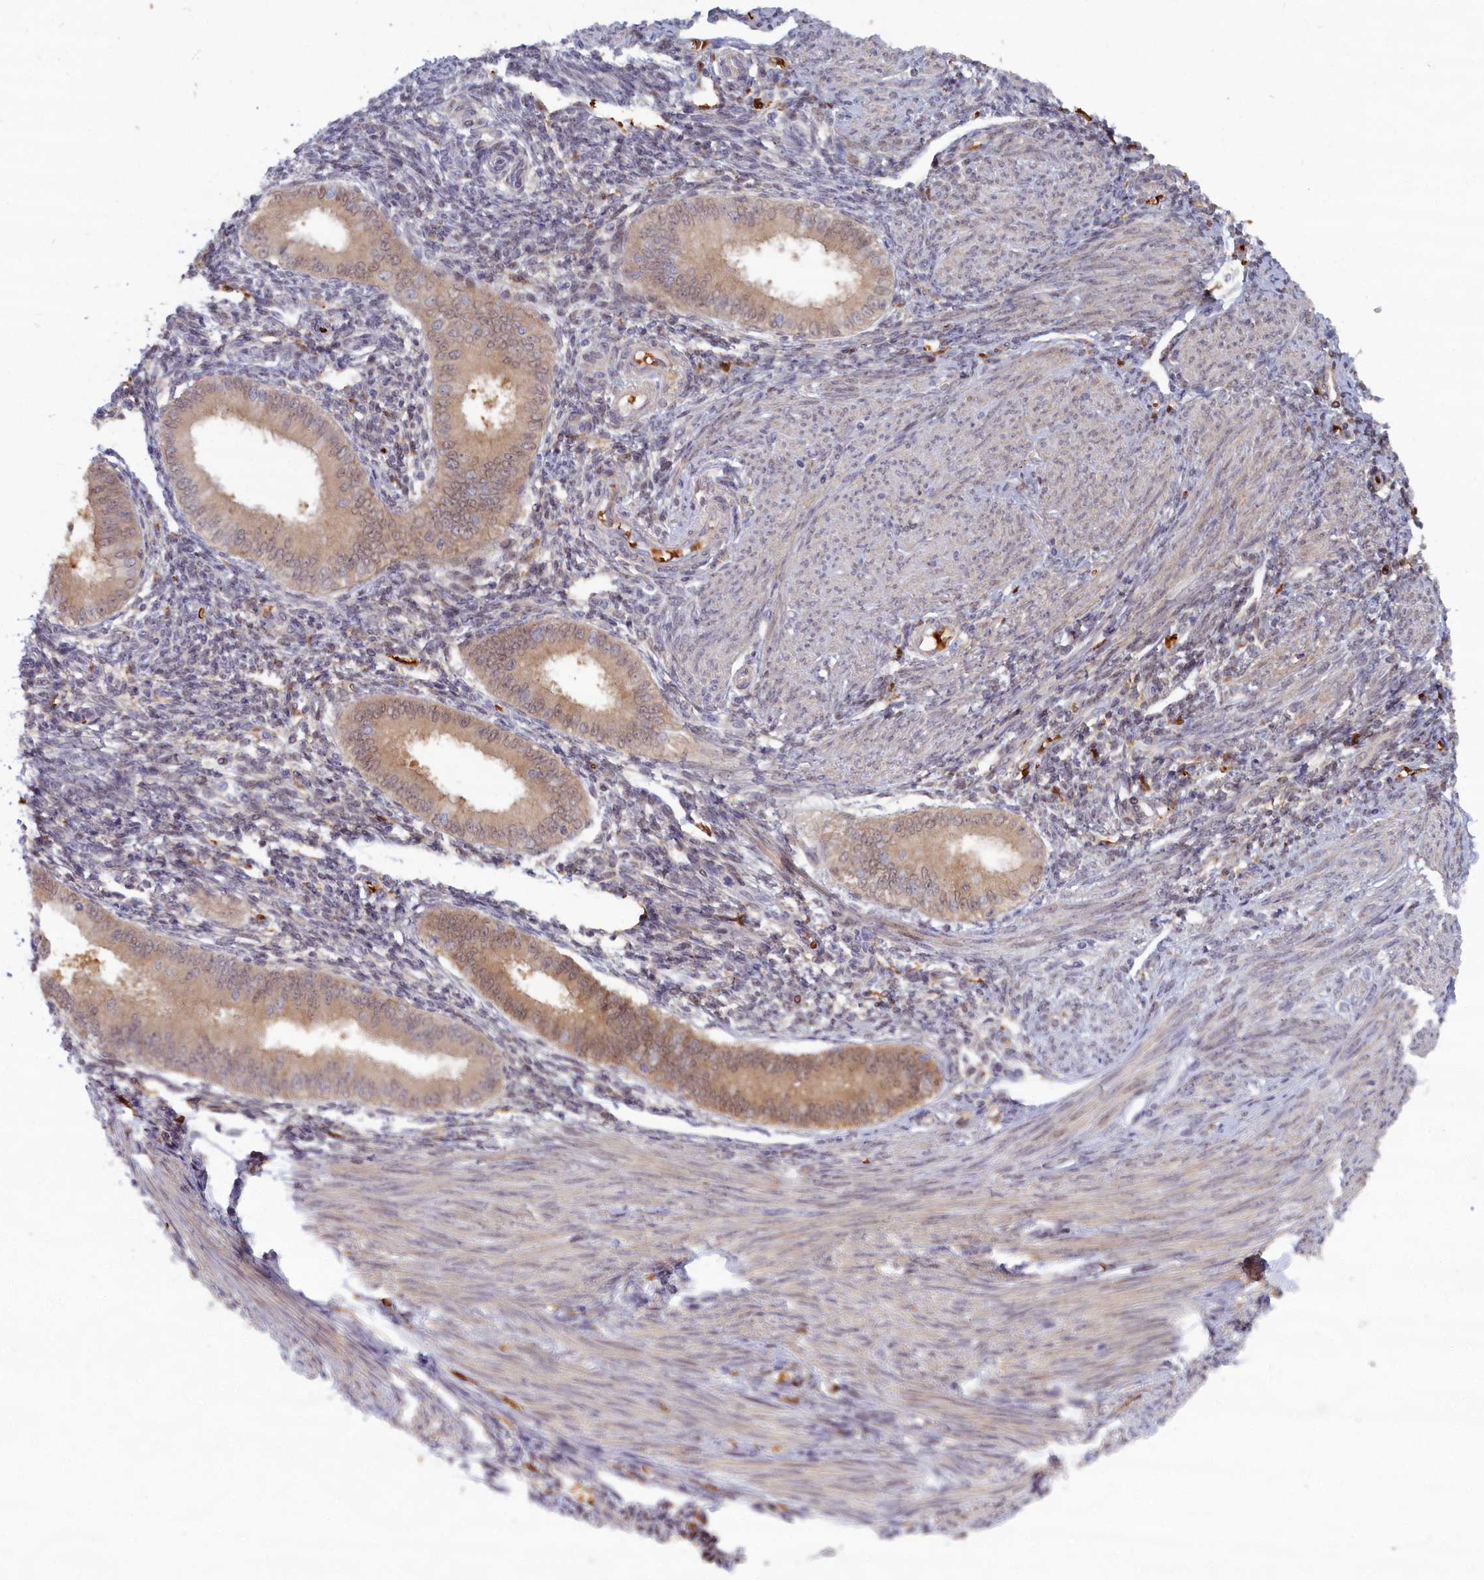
{"staining": {"intensity": "moderate", "quantity": "<25%", "location": "nuclear"}, "tissue": "endometrium", "cell_type": "Cells in endometrial stroma", "image_type": "normal", "snomed": [{"axis": "morphology", "description": "Normal tissue, NOS"}, {"axis": "topography", "description": "Uterus"}, {"axis": "topography", "description": "Endometrium"}], "caption": "Protein positivity by immunohistochemistry exhibits moderate nuclear positivity in about <25% of cells in endometrial stroma in unremarkable endometrium.", "gene": "BLVRB", "patient": {"sex": "female", "age": 48}}